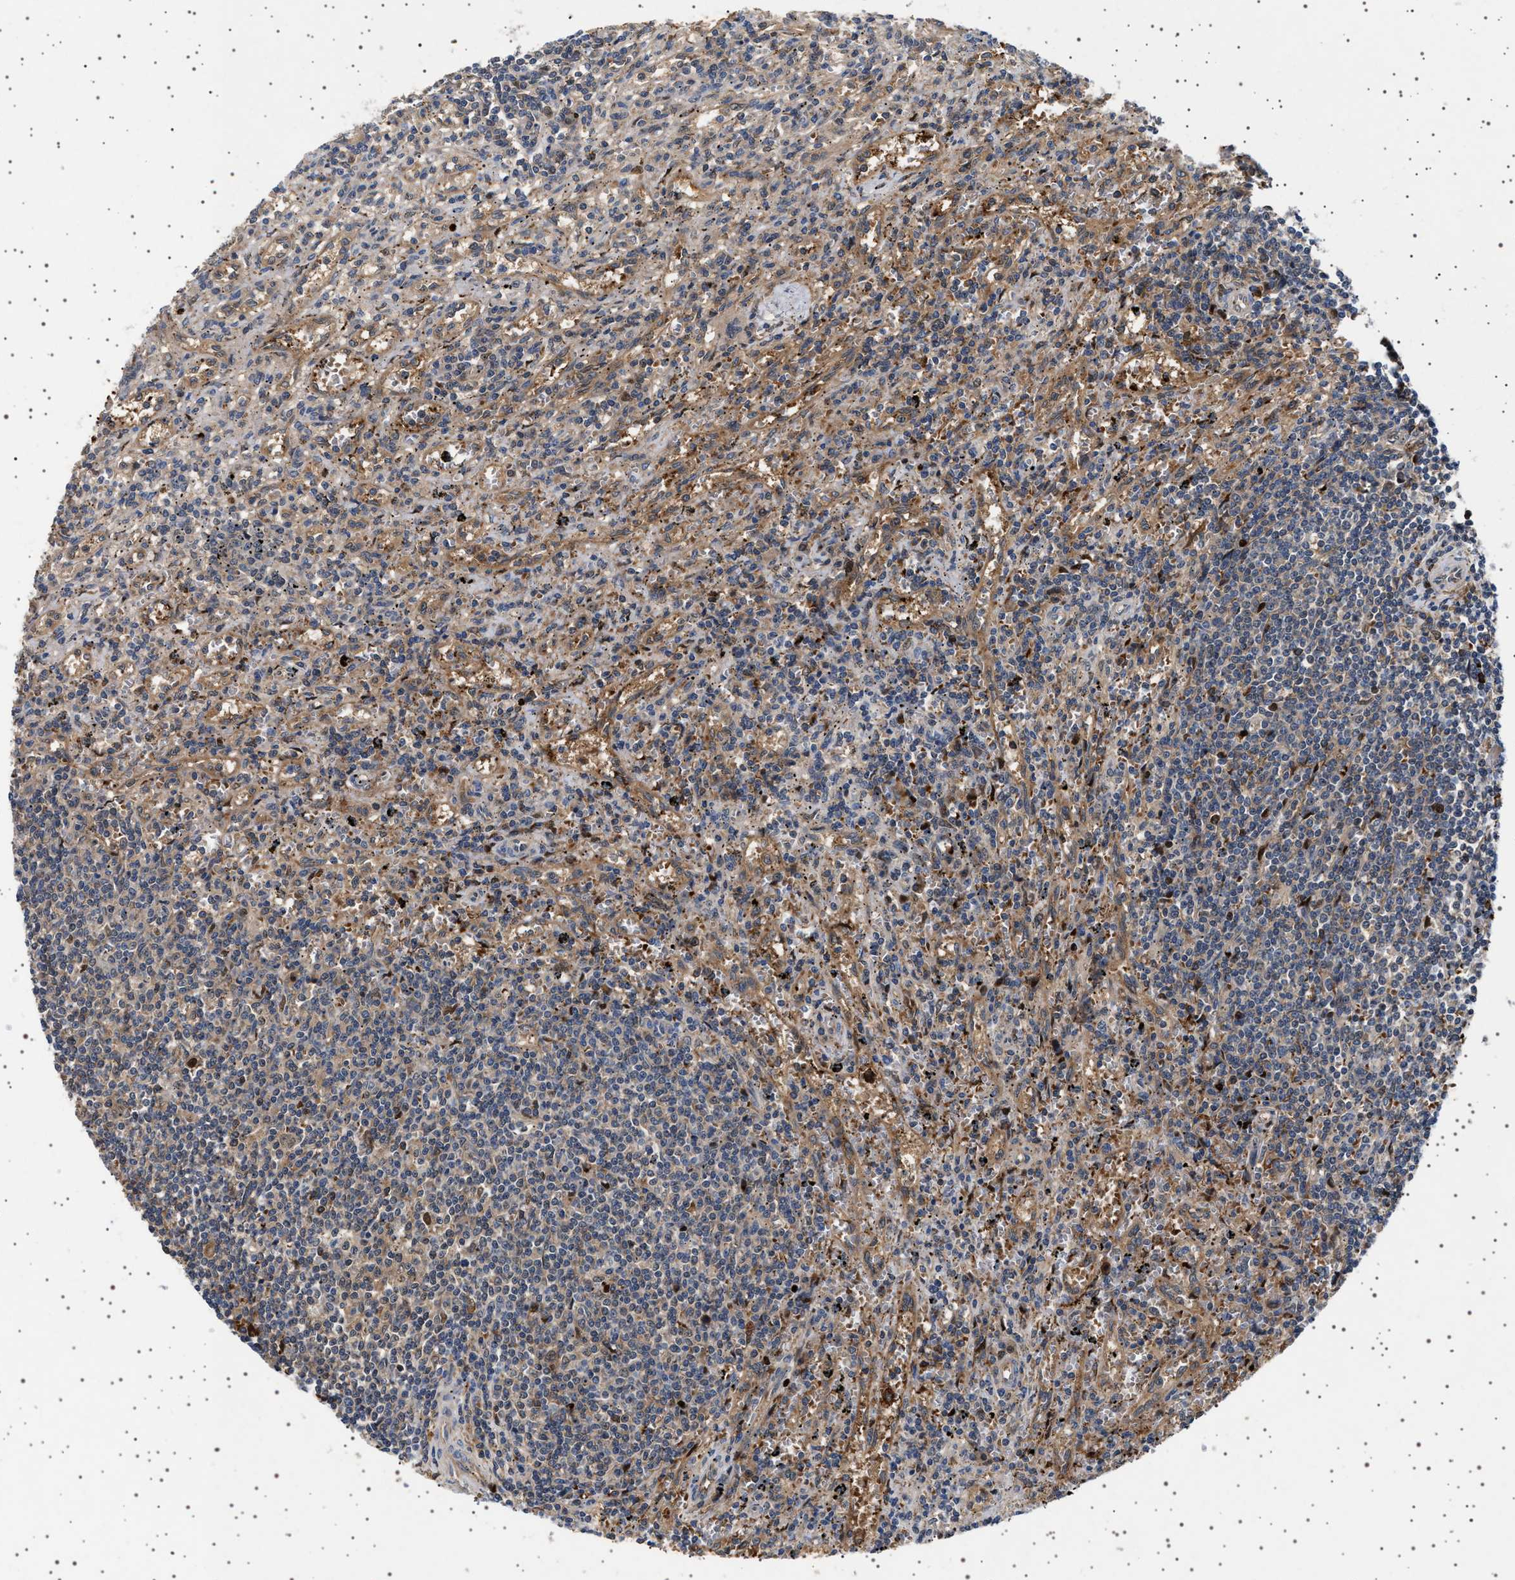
{"staining": {"intensity": "weak", "quantity": "<25%", "location": "cytoplasmic/membranous"}, "tissue": "lymphoma", "cell_type": "Tumor cells", "image_type": "cancer", "snomed": [{"axis": "morphology", "description": "Malignant lymphoma, non-Hodgkin's type, Low grade"}, {"axis": "topography", "description": "Spleen"}], "caption": "A histopathology image of lymphoma stained for a protein exhibits no brown staining in tumor cells.", "gene": "FICD", "patient": {"sex": "male", "age": 76}}